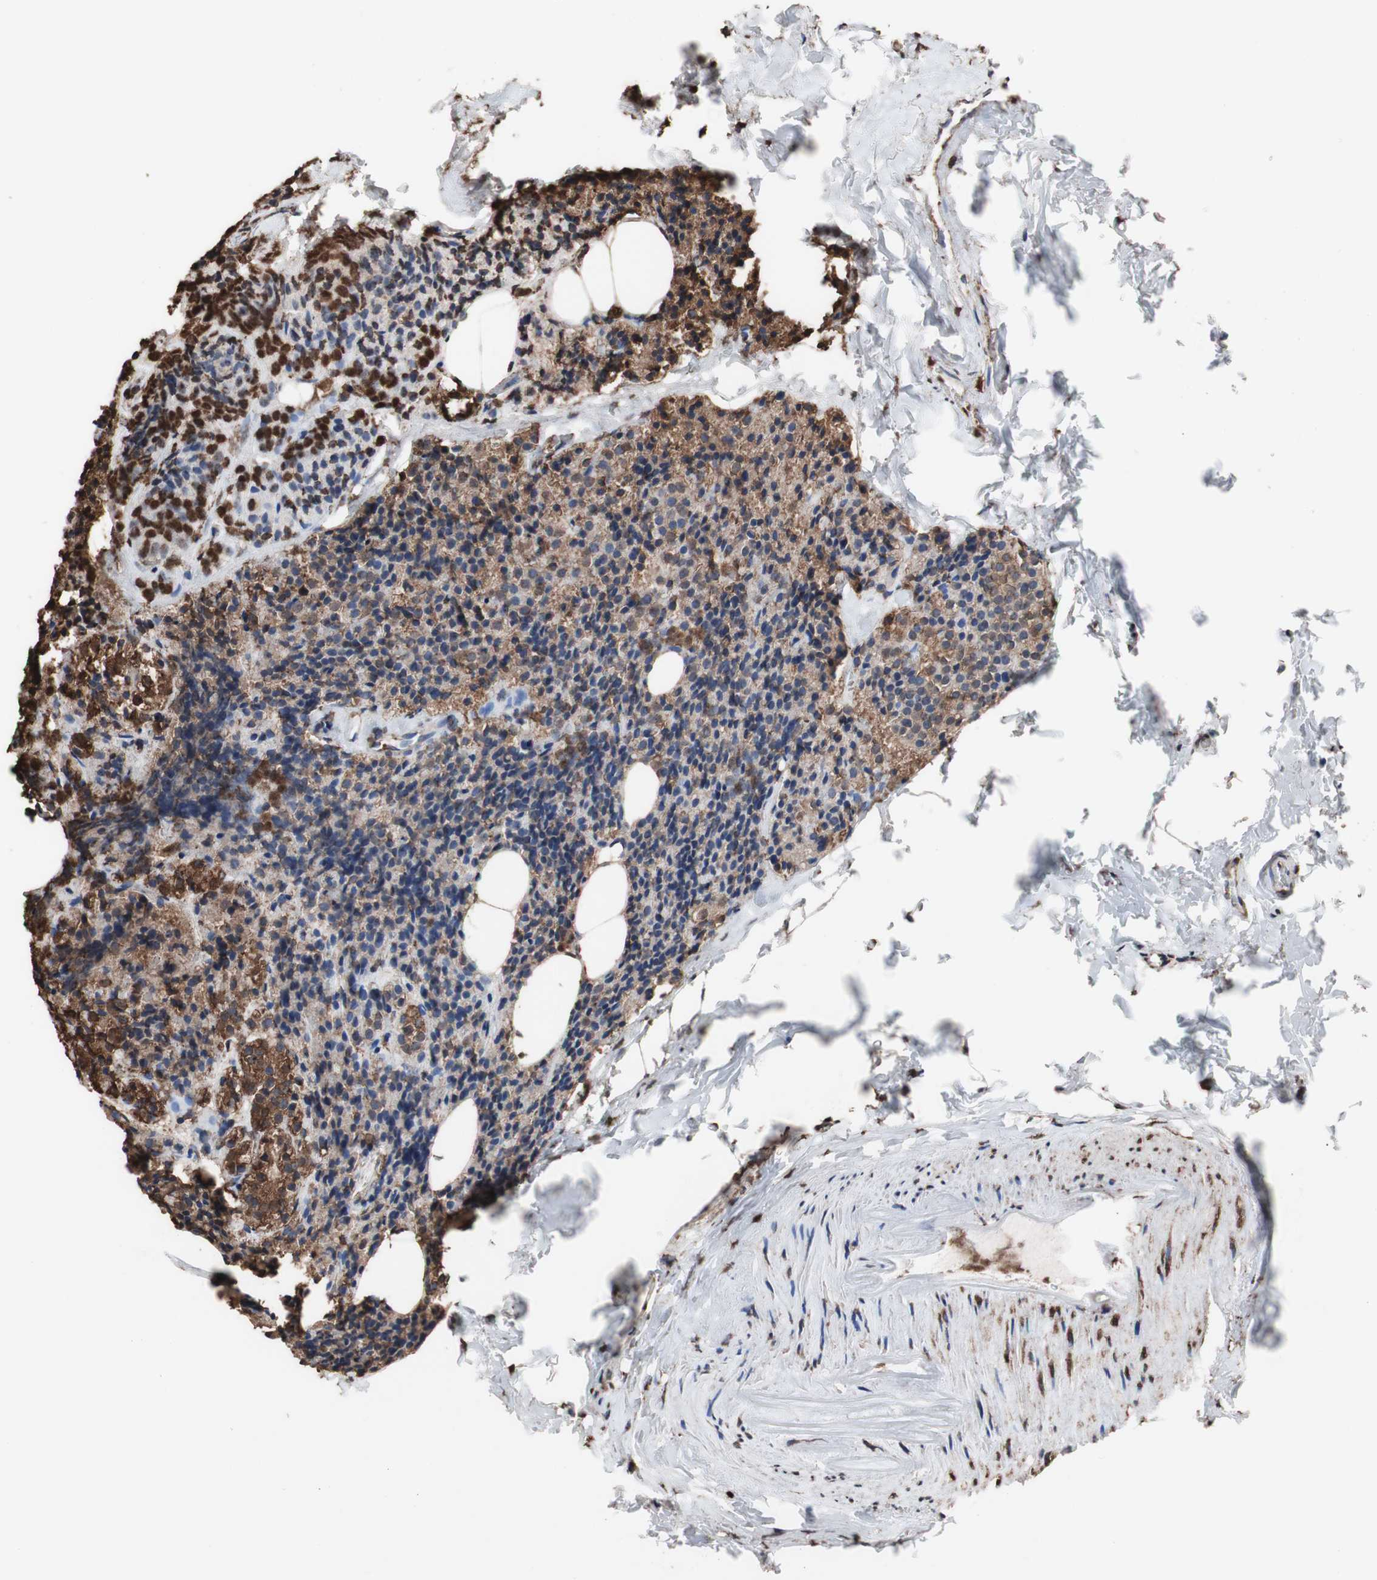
{"staining": {"intensity": "strong", "quantity": ">75%", "location": "cytoplasmic/membranous,nuclear"}, "tissue": "parathyroid gland", "cell_type": "Glandular cells", "image_type": "normal", "snomed": [{"axis": "morphology", "description": "Normal tissue, NOS"}, {"axis": "morphology", "description": "Atrophy, NOS"}, {"axis": "topography", "description": "Parathyroid gland"}], "caption": "This photomicrograph reveals unremarkable parathyroid gland stained with immunohistochemistry (IHC) to label a protein in brown. The cytoplasmic/membranous,nuclear of glandular cells show strong positivity for the protein. Nuclei are counter-stained blue.", "gene": "PIDD1", "patient": {"sex": "female", "age": 54}}